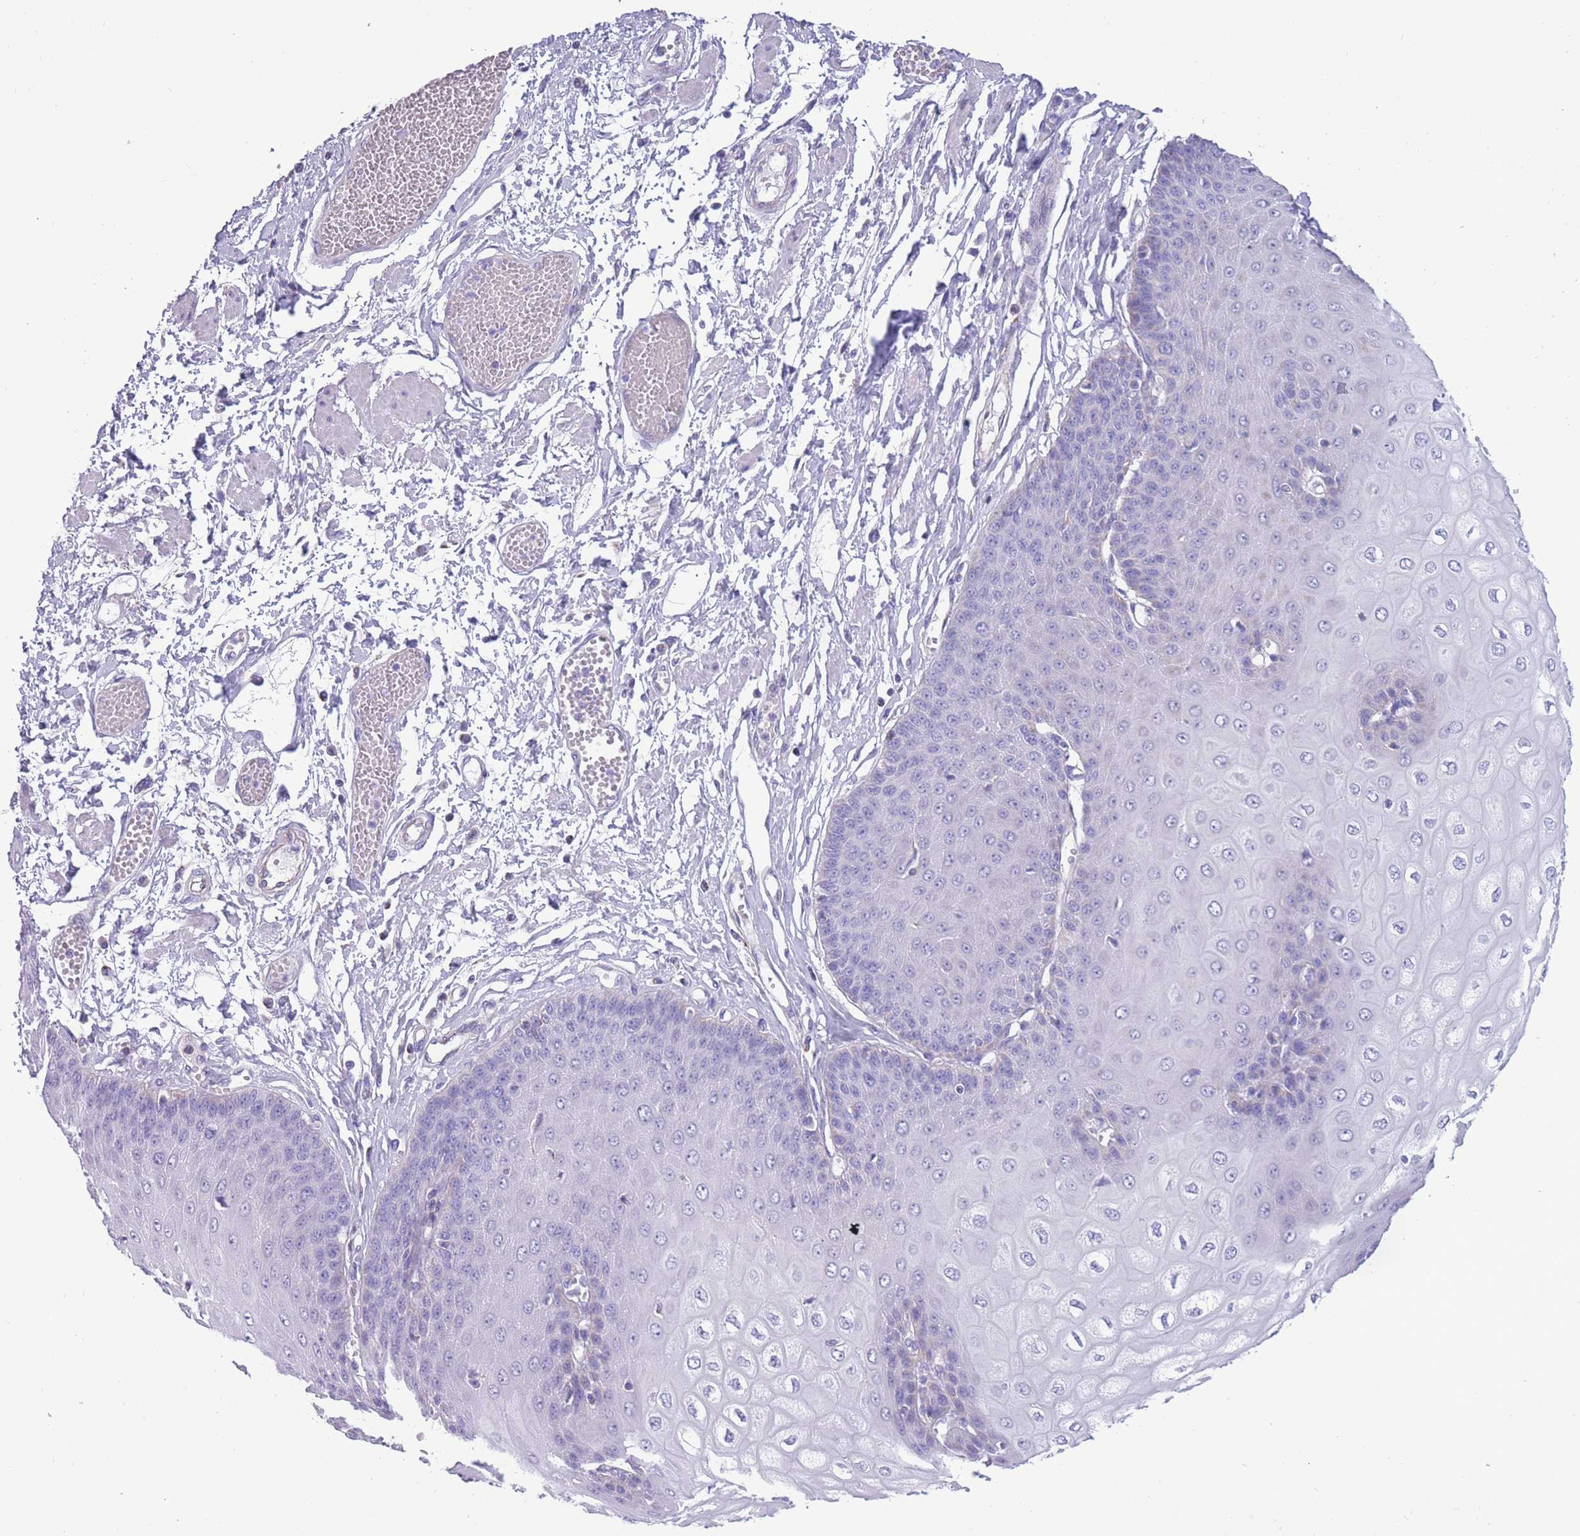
{"staining": {"intensity": "negative", "quantity": "none", "location": "none"}, "tissue": "esophagus", "cell_type": "Squamous epithelial cells", "image_type": "normal", "snomed": [{"axis": "morphology", "description": "Normal tissue, NOS"}, {"axis": "topography", "description": "Esophagus"}], "caption": "Immunohistochemistry (IHC) micrograph of normal esophagus: esophagus stained with DAB (3,3'-diaminobenzidine) displays no significant protein expression in squamous epithelial cells.", "gene": "INTS2", "patient": {"sex": "male", "age": 60}}